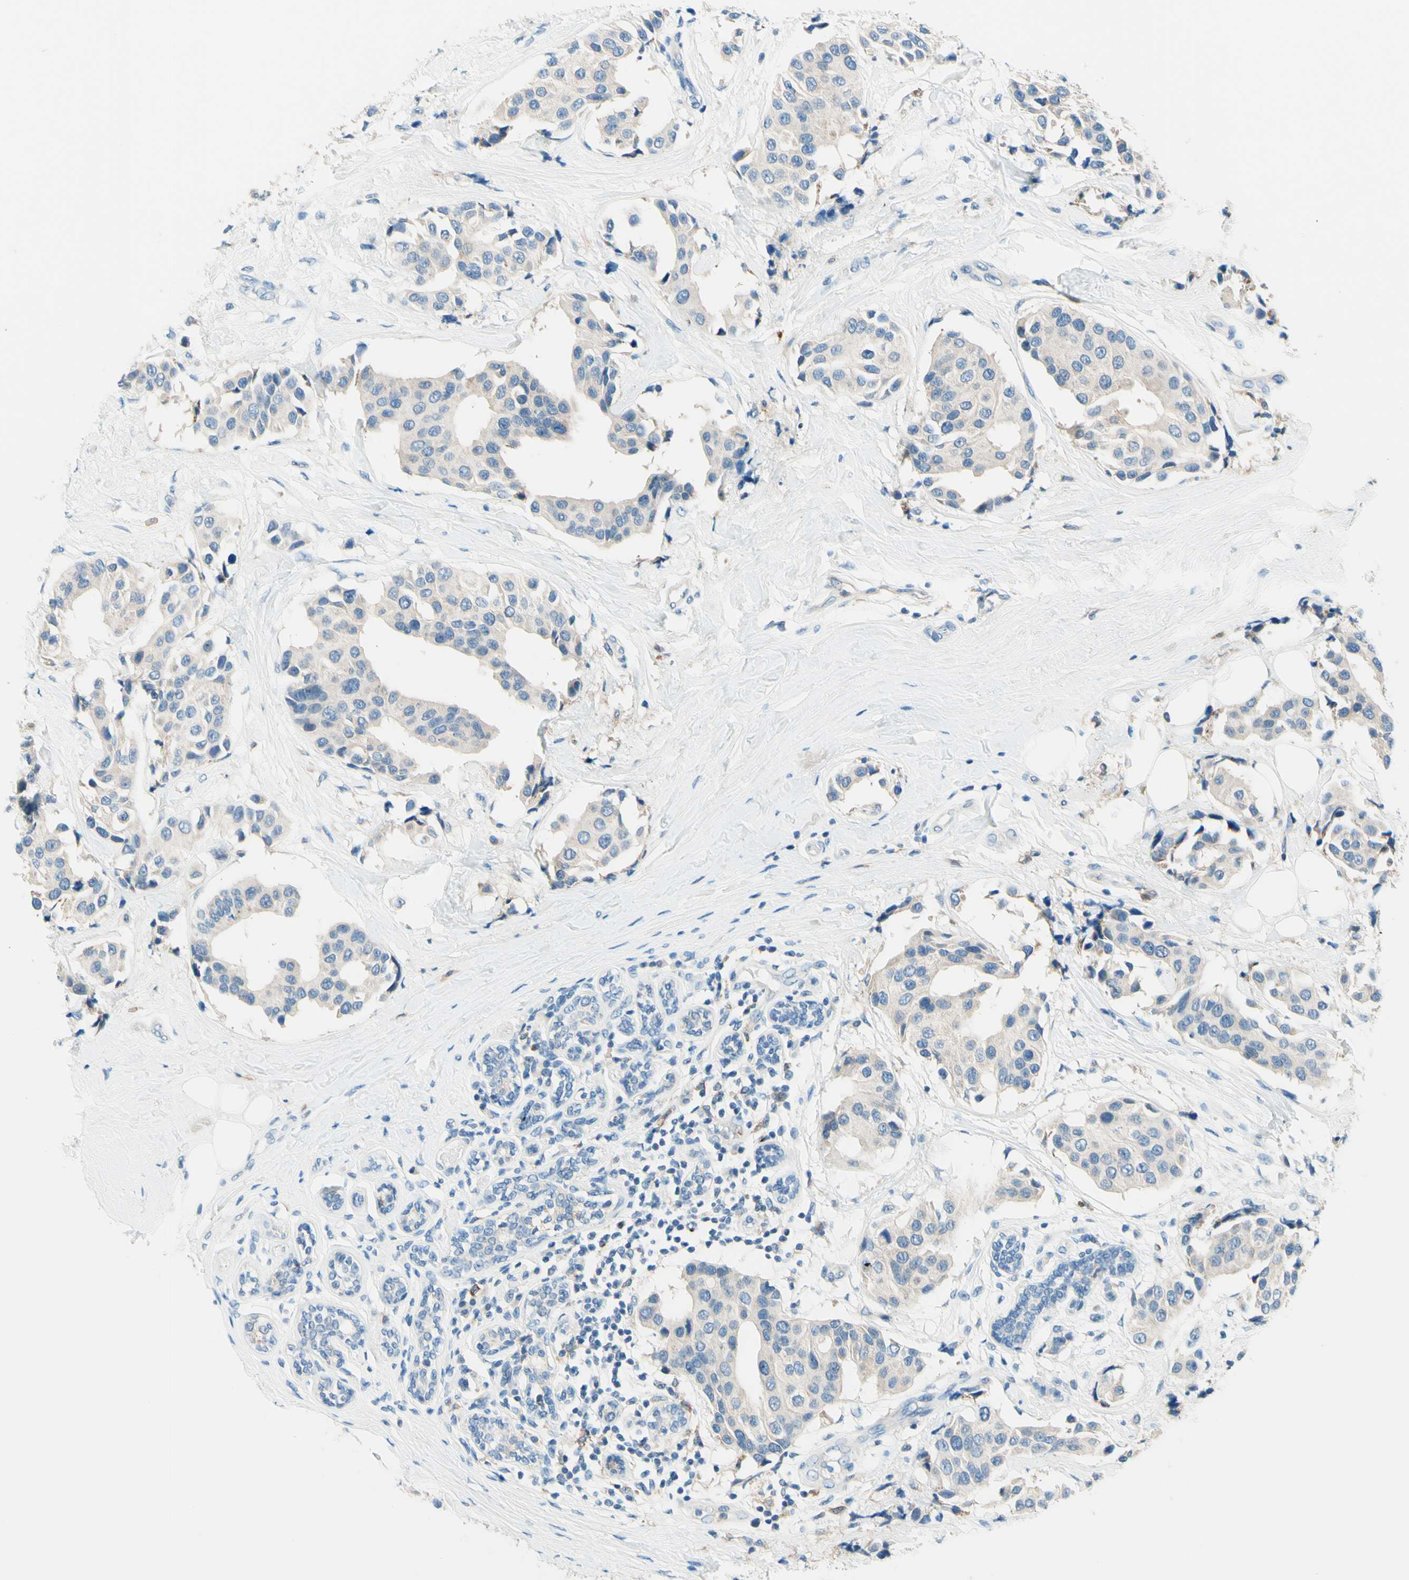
{"staining": {"intensity": "weak", "quantity": "25%-75%", "location": "cytoplasmic/membranous"}, "tissue": "breast cancer", "cell_type": "Tumor cells", "image_type": "cancer", "snomed": [{"axis": "morphology", "description": "Normal tissue, NOS"}, {"axis": "morphology", "description": "Duct carcinoma"}, {"axis": "topography", "description": "Breast"}], "caption": "Protein staining of infiltrating ductal carcinoma (breast) tissue demonstrates weak cytoplasmic/membranous staining in about 25%-75% of tumor cells. (IHC, brightfield microscopy, high magnification).", "gene": "SIGLEC9", "patient": {"sex": "female", "age": 39}}